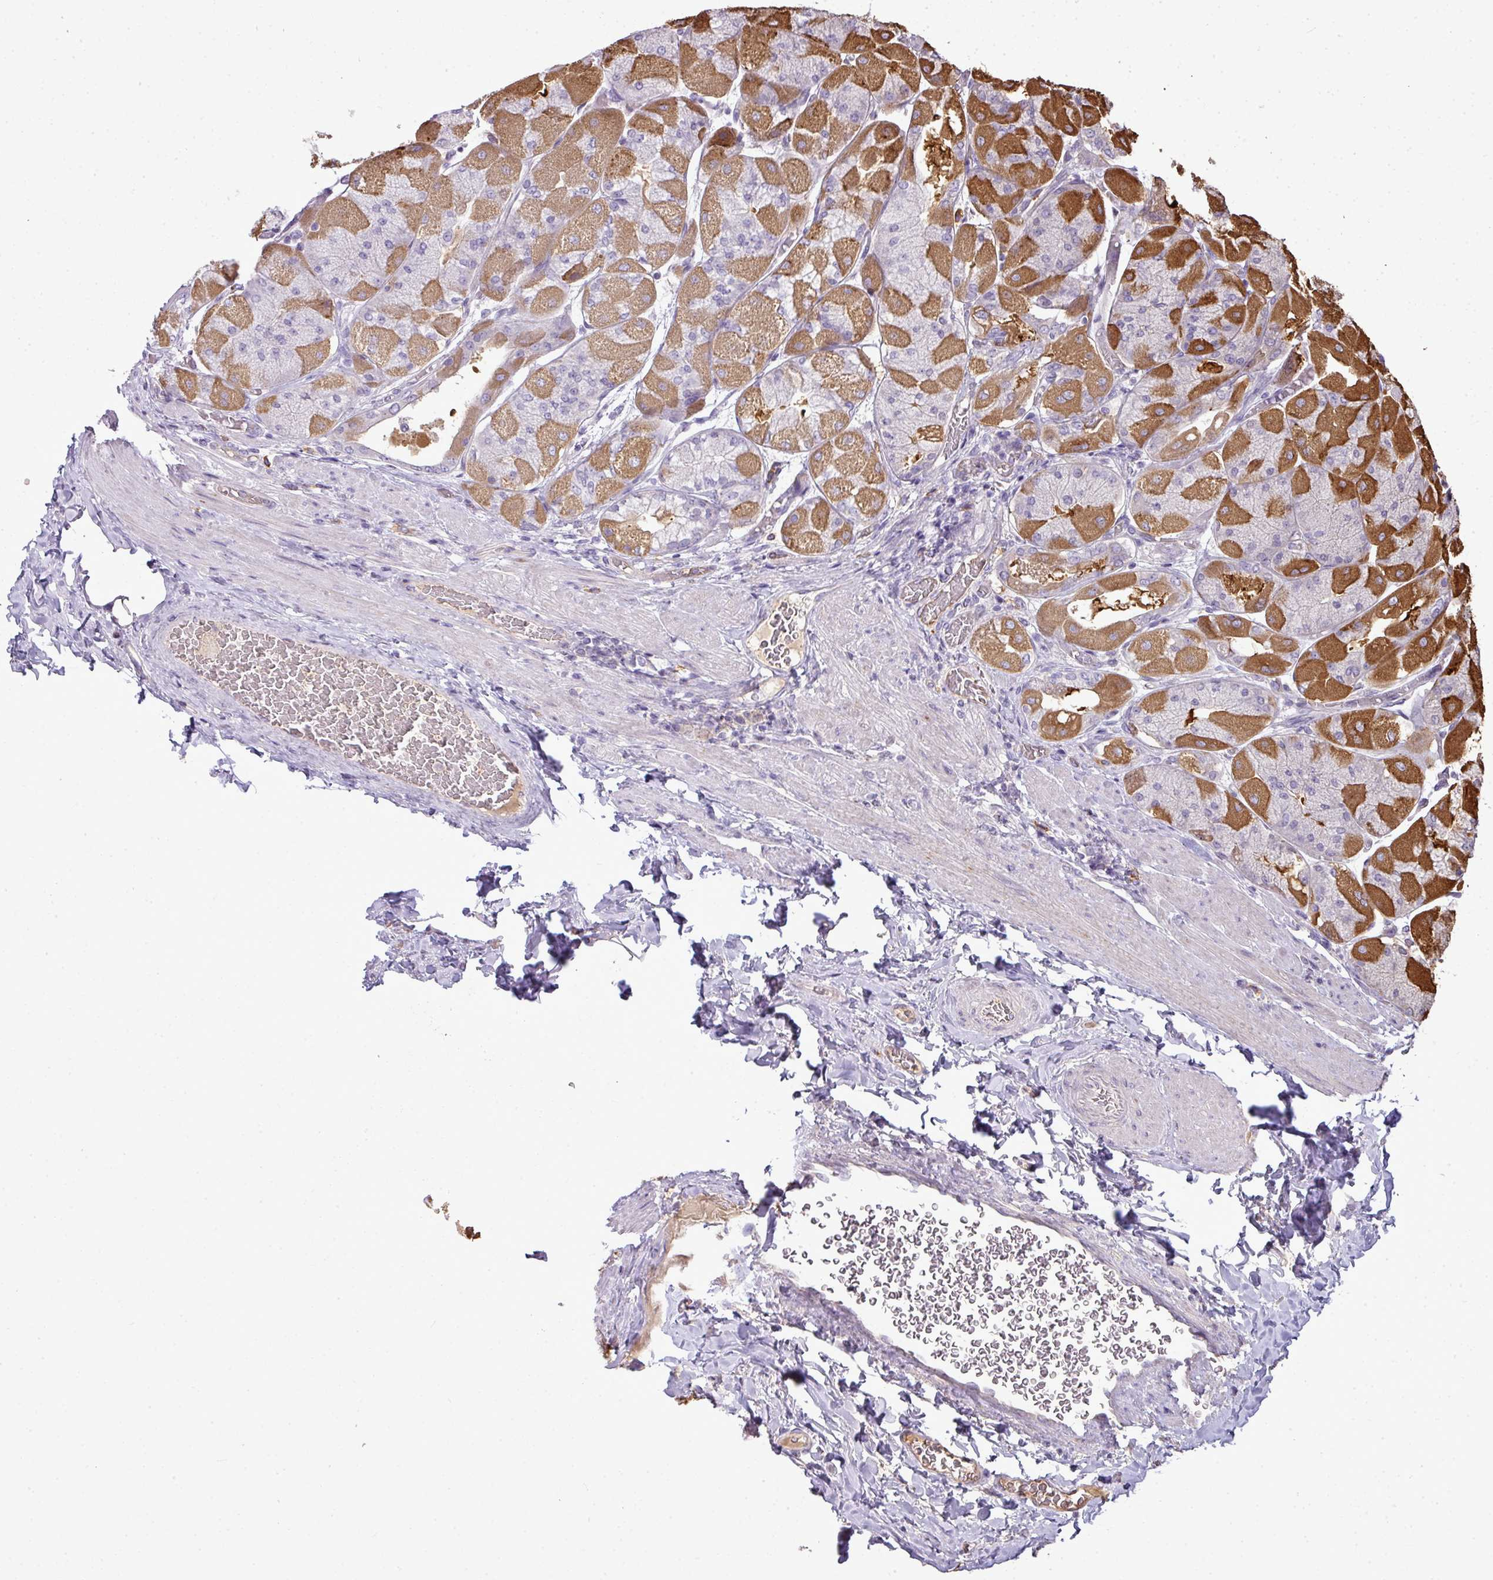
{"staining": {"intensity": "moderate", "quantity": "25%-75%", "location": "cytoplasmic/membranous"}, "tissue": "stomach", "cell_type": "Glandular cells", "image_type": "normal", "snomed": [{"axis": "morphology", "description": "Normal tissue, NOS"}, {"axis": "topography", "description": "Stomach"}], "caption": "This photomicrograph displays immunohistochemistry (IHC) staining of unremarkable stomach, with medium moderate cytoplasmic/membranous expression in approximately 25%-75% of glandular cells.", "gene": "STAT5A", "patient": {"sex": "female", "age": 61}}